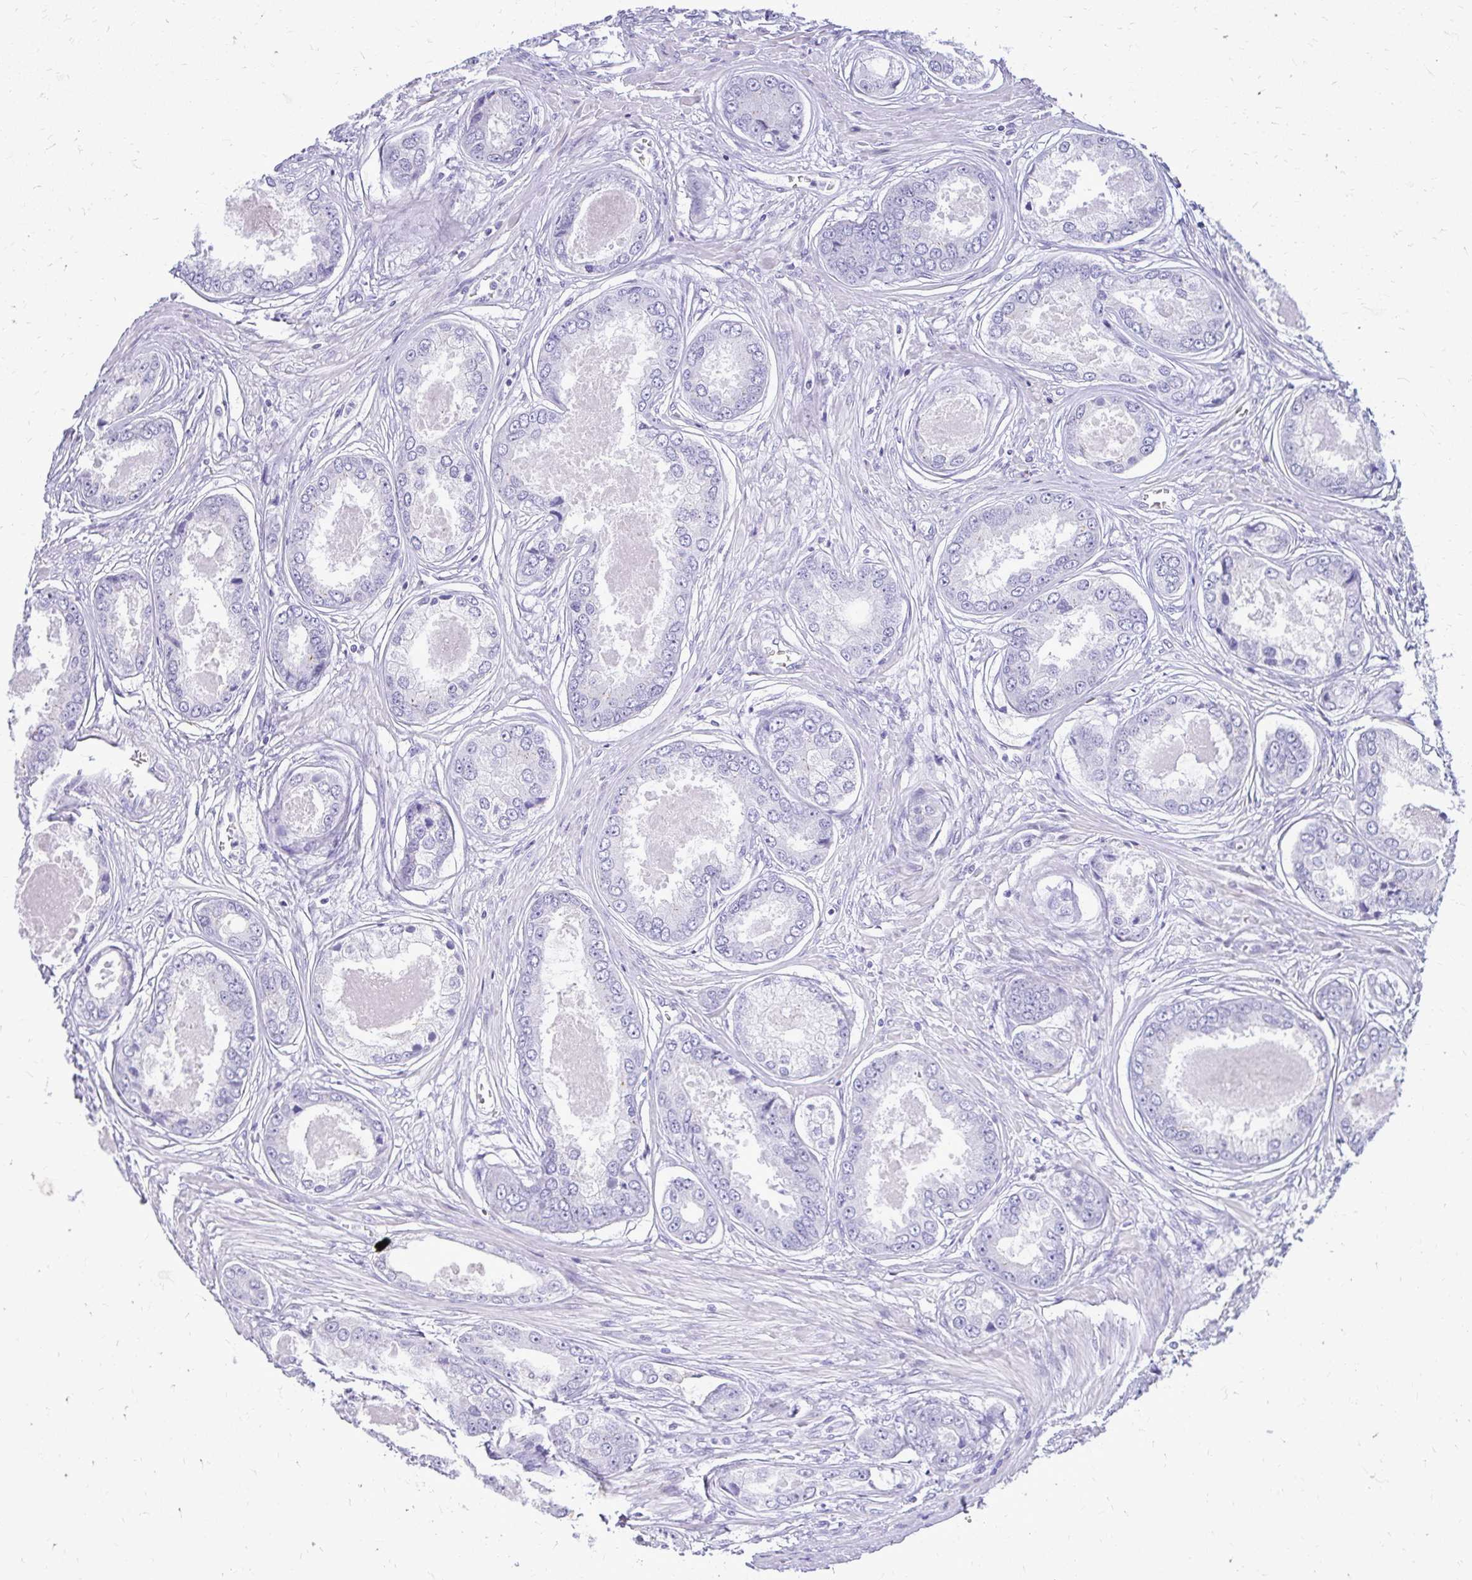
{"staining": {"intensity": "negative", "quantity": "none", "location": "none"}, "tissue": "prostate cancer", "cell_type": "Tumor cells", "image_type": "cancer", "snomed": [{"axis": "morphology", "description": "Adenocarcinoma, Low grade"}, {"axis": "topography", "description": "Prostate"}], "caption": "DAB immunohistochemical staining of human prostate cancer (adenocarcinoma (low-grade)) displays no significant staining in tumor cells.", "gene": "PRAP1", "patient": {"sex": "male", "age": 68}}